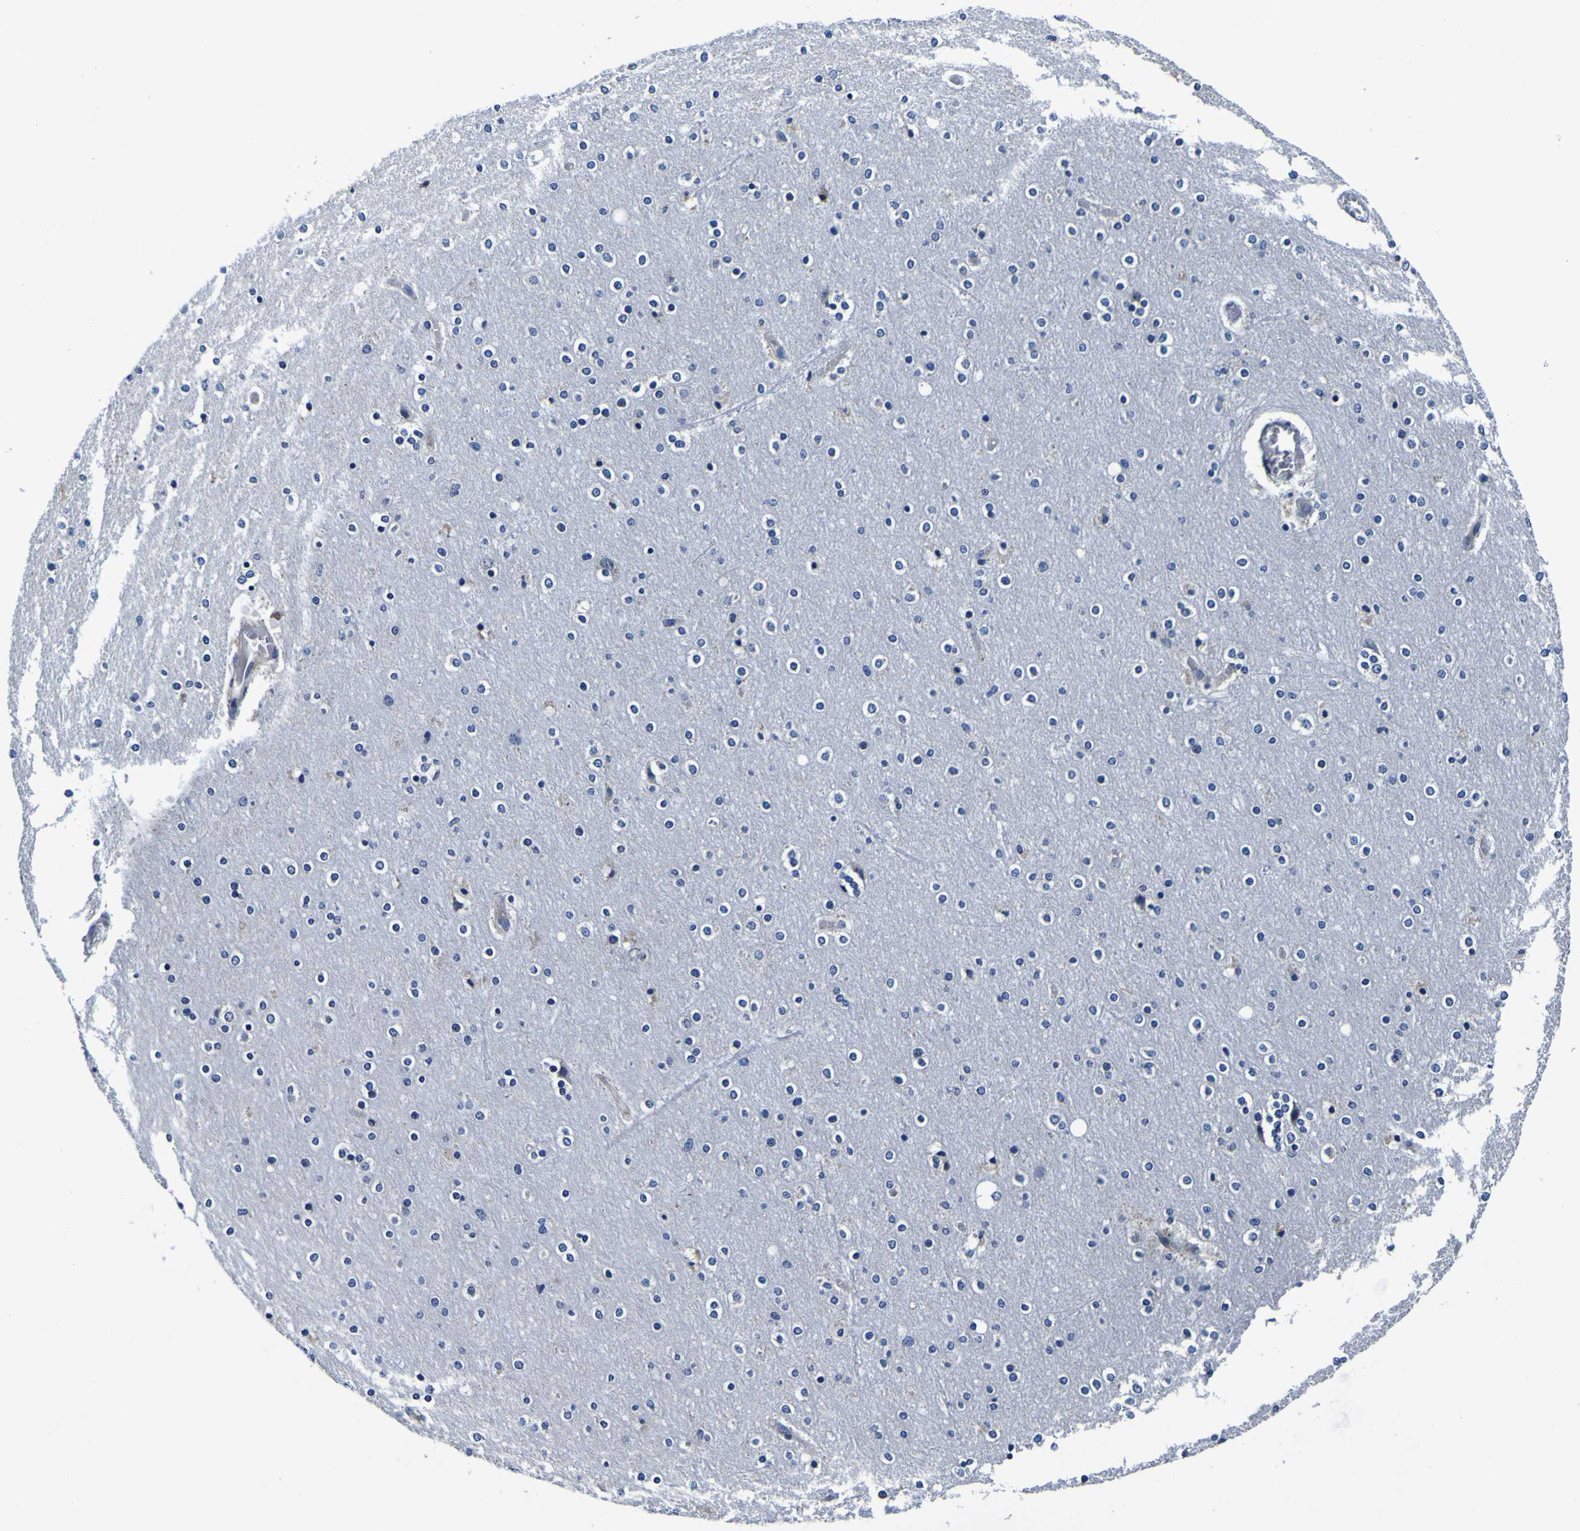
{"staining": {"intensity": "negative", "quantity": "none", "location": "none"}, "tissue": "cerebral cortex", "cell_type": "Endothelial cells", "image_type": "normal", "snomed": [{"axis": "morphology", "description": "Normal tissue, NOS"}, {"axis": "topography", "description": "Cerebral cortex"}], "caption": "Cerebral cortex stained for a protein using immunohistochemistry displays no staining endothelial cells.", "gene": "PDLIM4", "patient": {"sex": "female", "age": 54}}